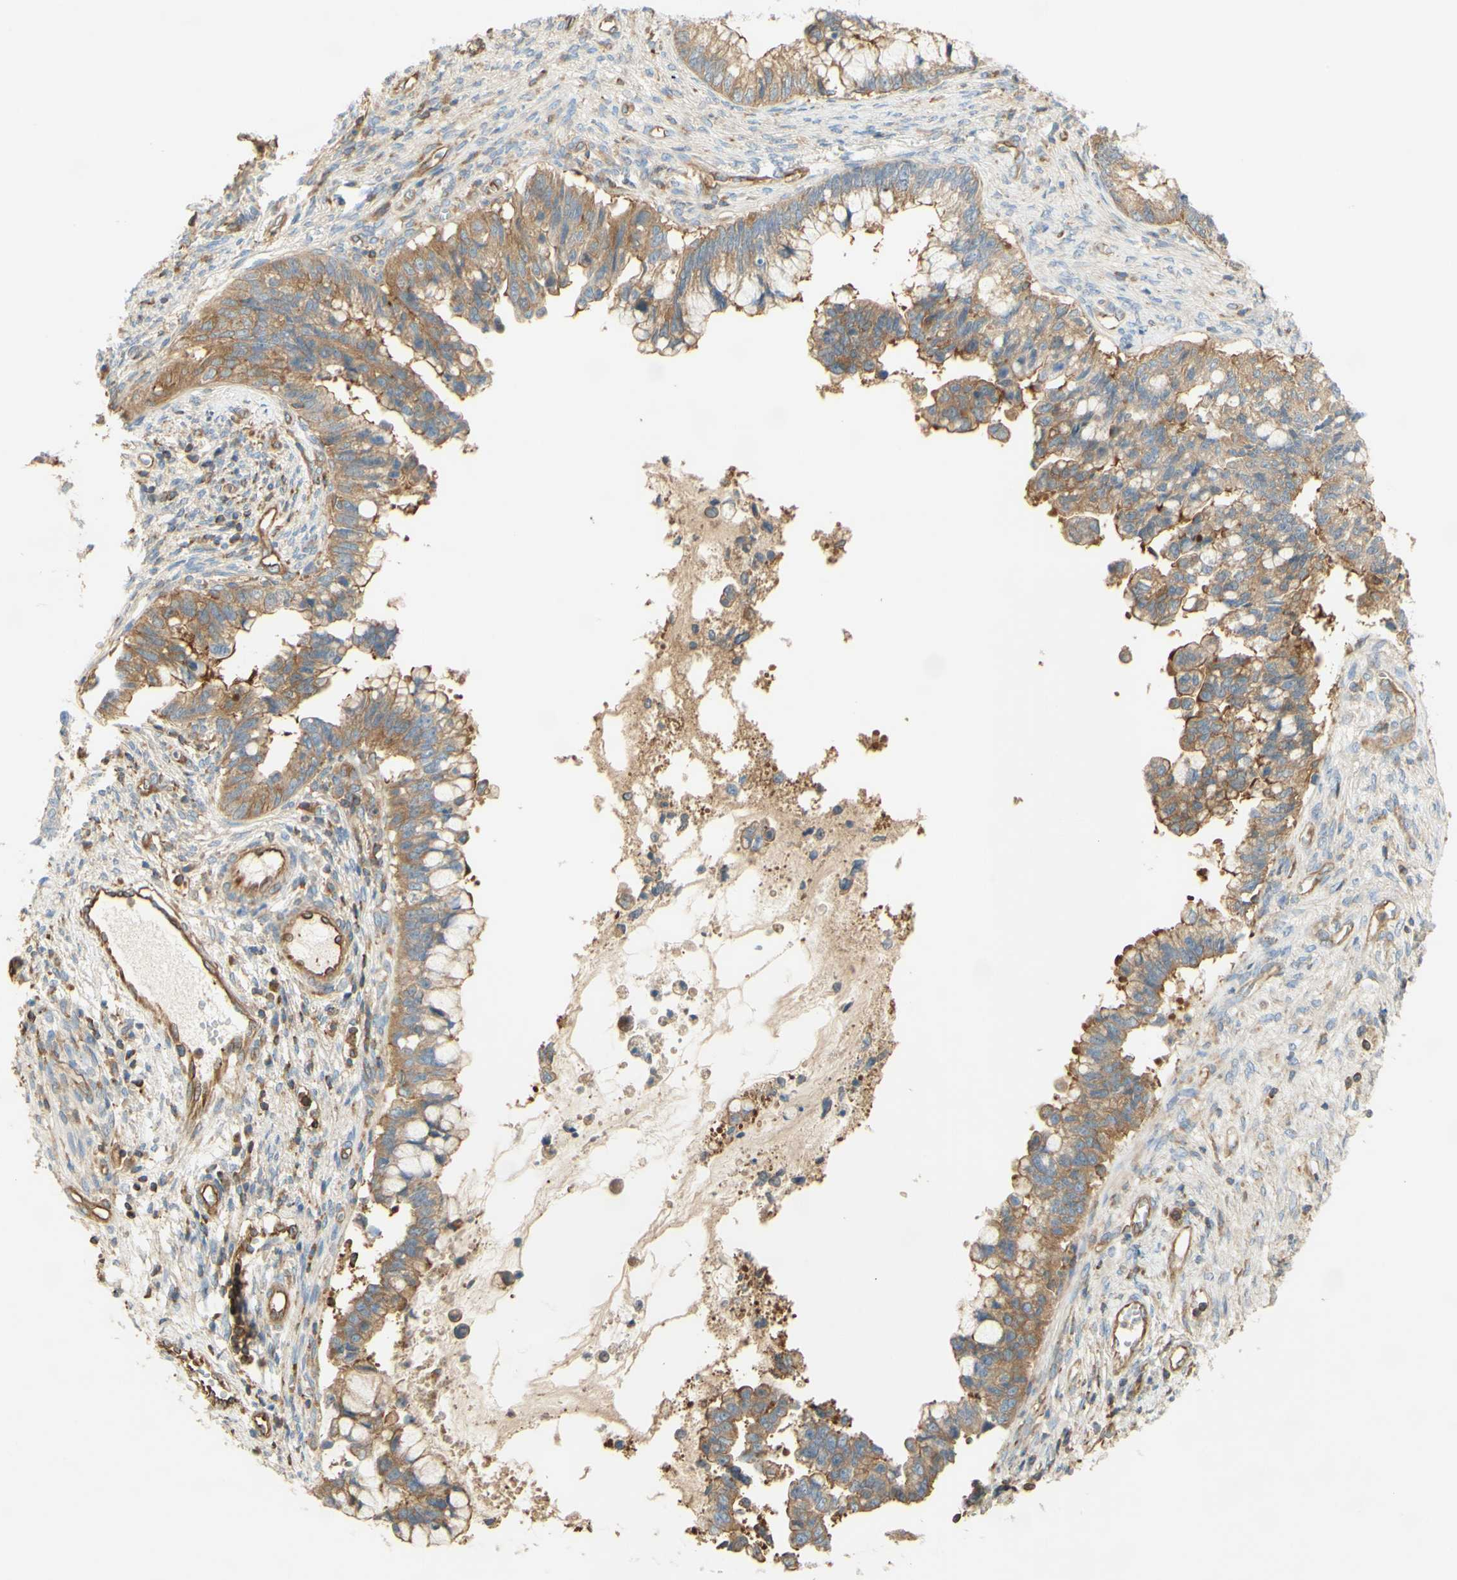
{"staining": {"intensity": "moderate", "quantity": ">75%", "location": "cytoplasmic/membranous"}, "tissue": "cervical cancer", "cell_type": "Tumor cells", "image_type": "cancer", "snomed": [{"axis": "morphology", "description": "Adenocarcinoma, NOS"}, {"axis": "topography", "description": "Cervix"}], "caption": "Protein staining of cervical cancer (adenocarcinoma) tissue shows moderate cytoplasmic/membranous expression in about >75% of tumor cells.", "gene": "IKBKG", "patient": {"sex": "female", "age": 44}}